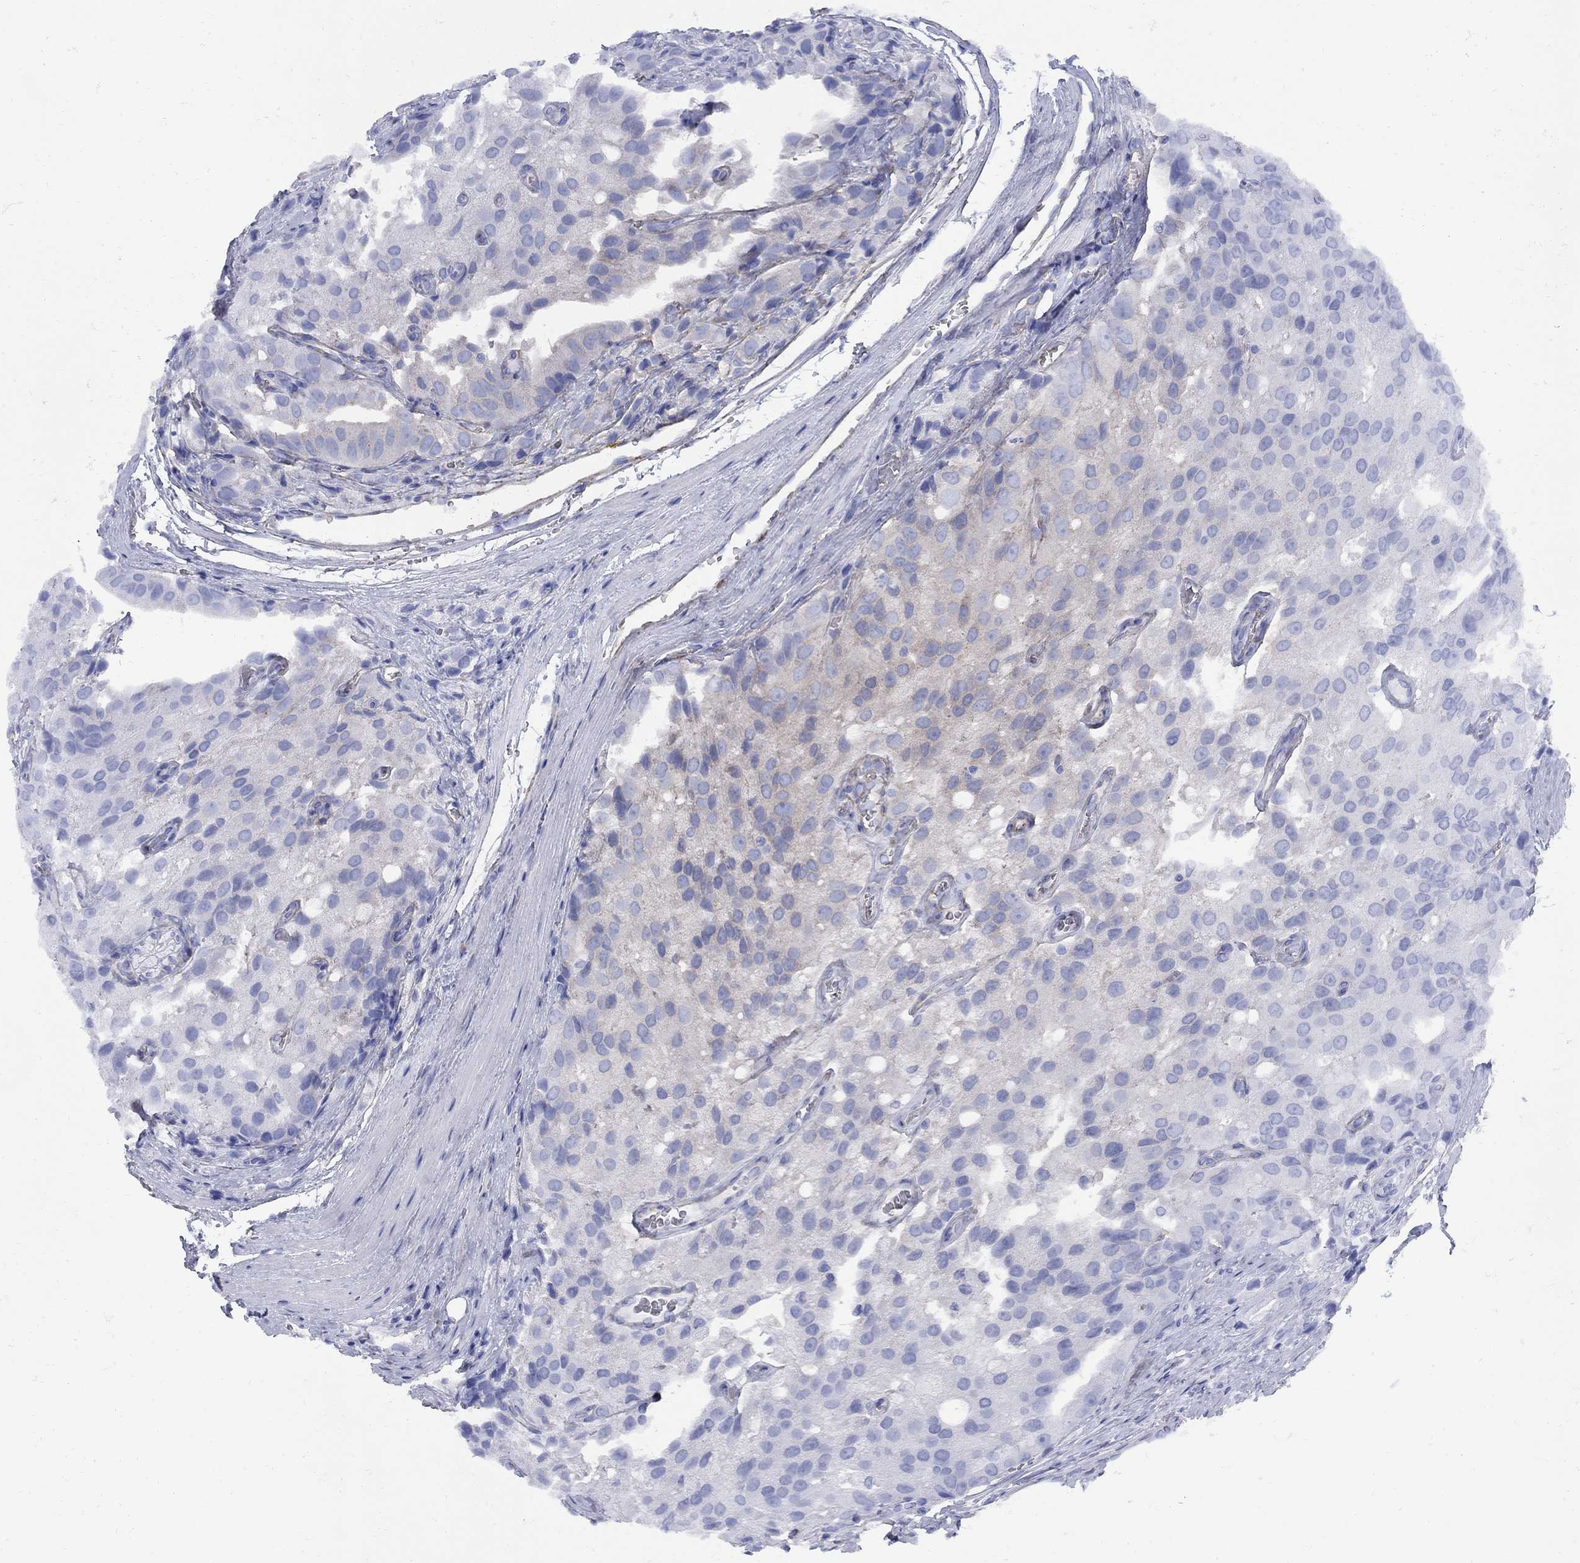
{"staining": {"intensity": "negative", "quantity": "none", "location": "none"}, "tissue": "prostate cancer", "cell_type": "Tumor cells", "image_type": "cancer", "snomed": [{"axis": "morphology", "description": "Adenocarcinoma, NOS"}, {"axis": "topography", "description": "Prostate and seminal vesicle, NOS"}, {"axis": "topography", "description": "Prostate"}], "caption": "Immunohistochemistry (IHC) image of human adenocarcinoma (prostate) stained for a protein (brown), which displays no positivity in tumor cells. (DAB immunohistochemistry with hematoxylin counter stain).", "gene": "SEPTIN8", "patient": {"sex": "male", "age": 67}}